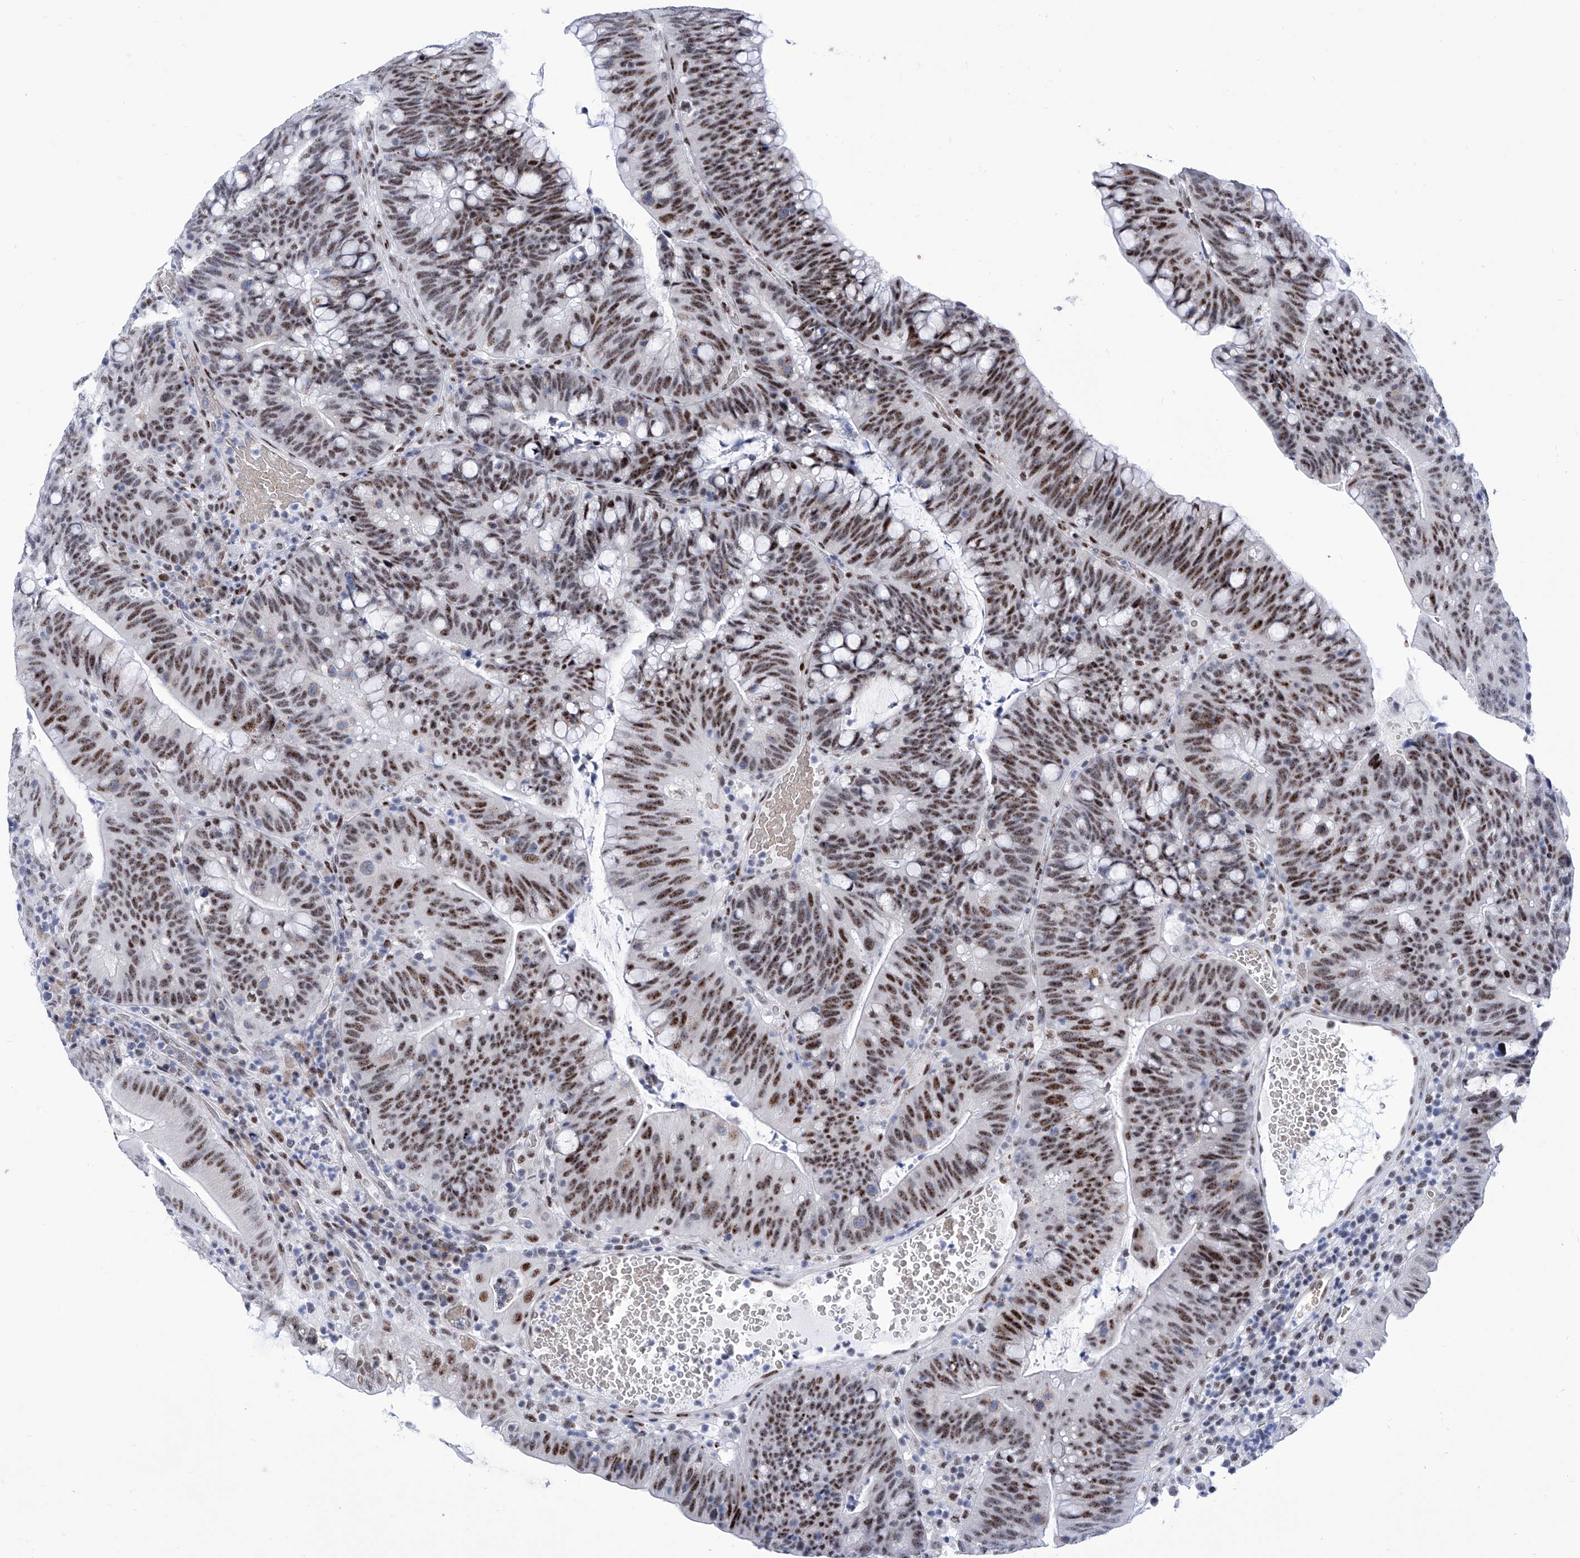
{"staining": {"intensity": "strong", "quantity": "25%-75%", "location": "nuclear"}, "tissue": "colorectal cancer", "cell_type": "Tumor cells", "image_type": "cancer", "snomed": [{"axis": "morphology", "description": "Adenocarcinoma, NOS"}, {"axis": "topography", "description": "Colon"}], "caption": "DAB immunohistochemical staining of colorectal adenocarcinoma demonstrates strong nuclear protein expression in approximately 25%-75% of tumor cells.", "gene": "SART1", "patient": {"sex": "female", "age": 66}}